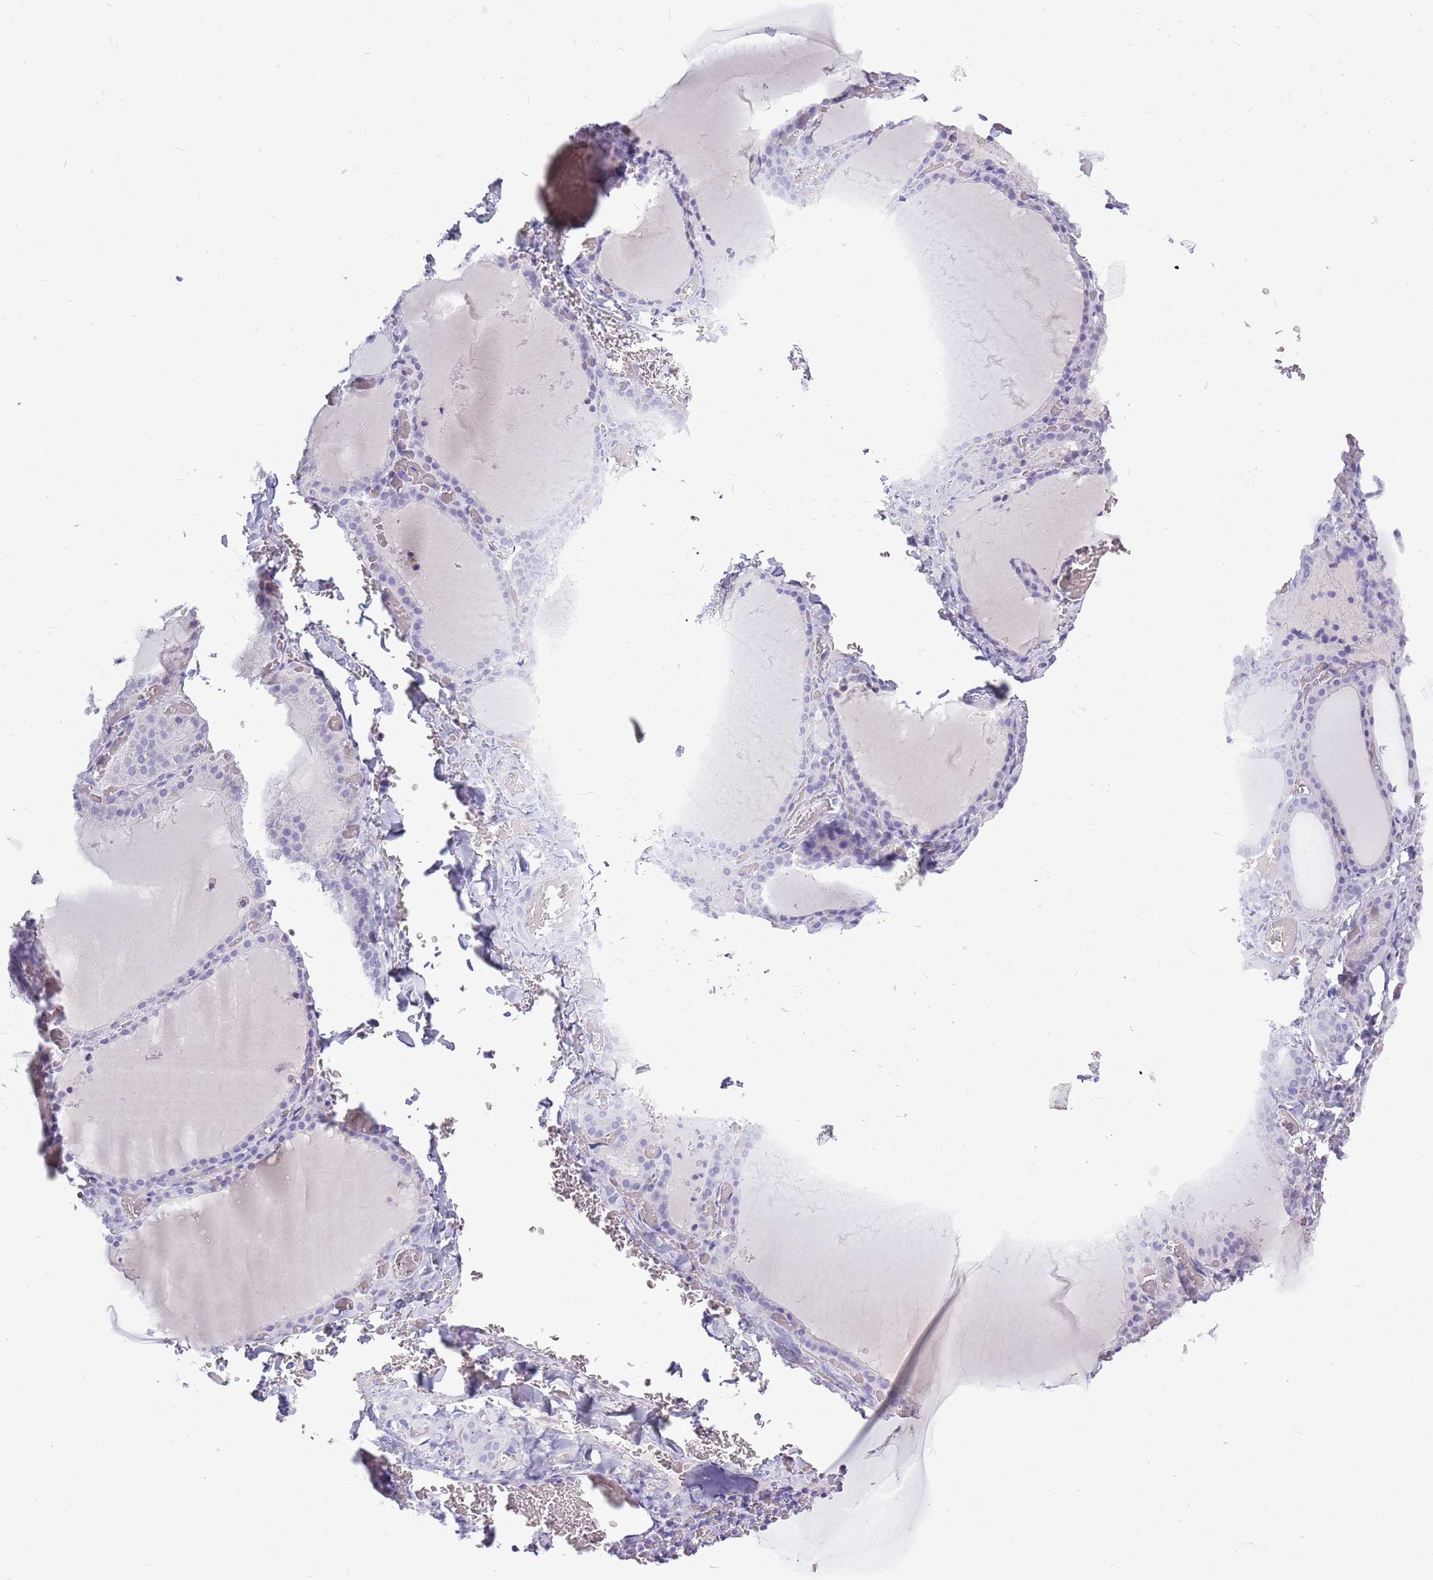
{"staining": {"intensity": "negative", "quantity": "none", "location": "none"}, "tissue": "thyroid gland", "cell_type": "Glandular cells", "image_type": "normal", "snomed": [{"axis": "morphology", "description": "Normal tissue, NOS"}, {"axis": "topography", "description": "Thyroid gland"}], "caption": "DAB (3,3'-diaminobenzidine) immunohistochemical staining of normal human thyroid gland displays no significant positivity in glandular cells. (Stains: DAB IHC with hematoxylin counter stain, Microscopy: brightfield microscopy at high magnification).", "gene": "ZNF425", "patient": {"sex": "female", "age": 39}}